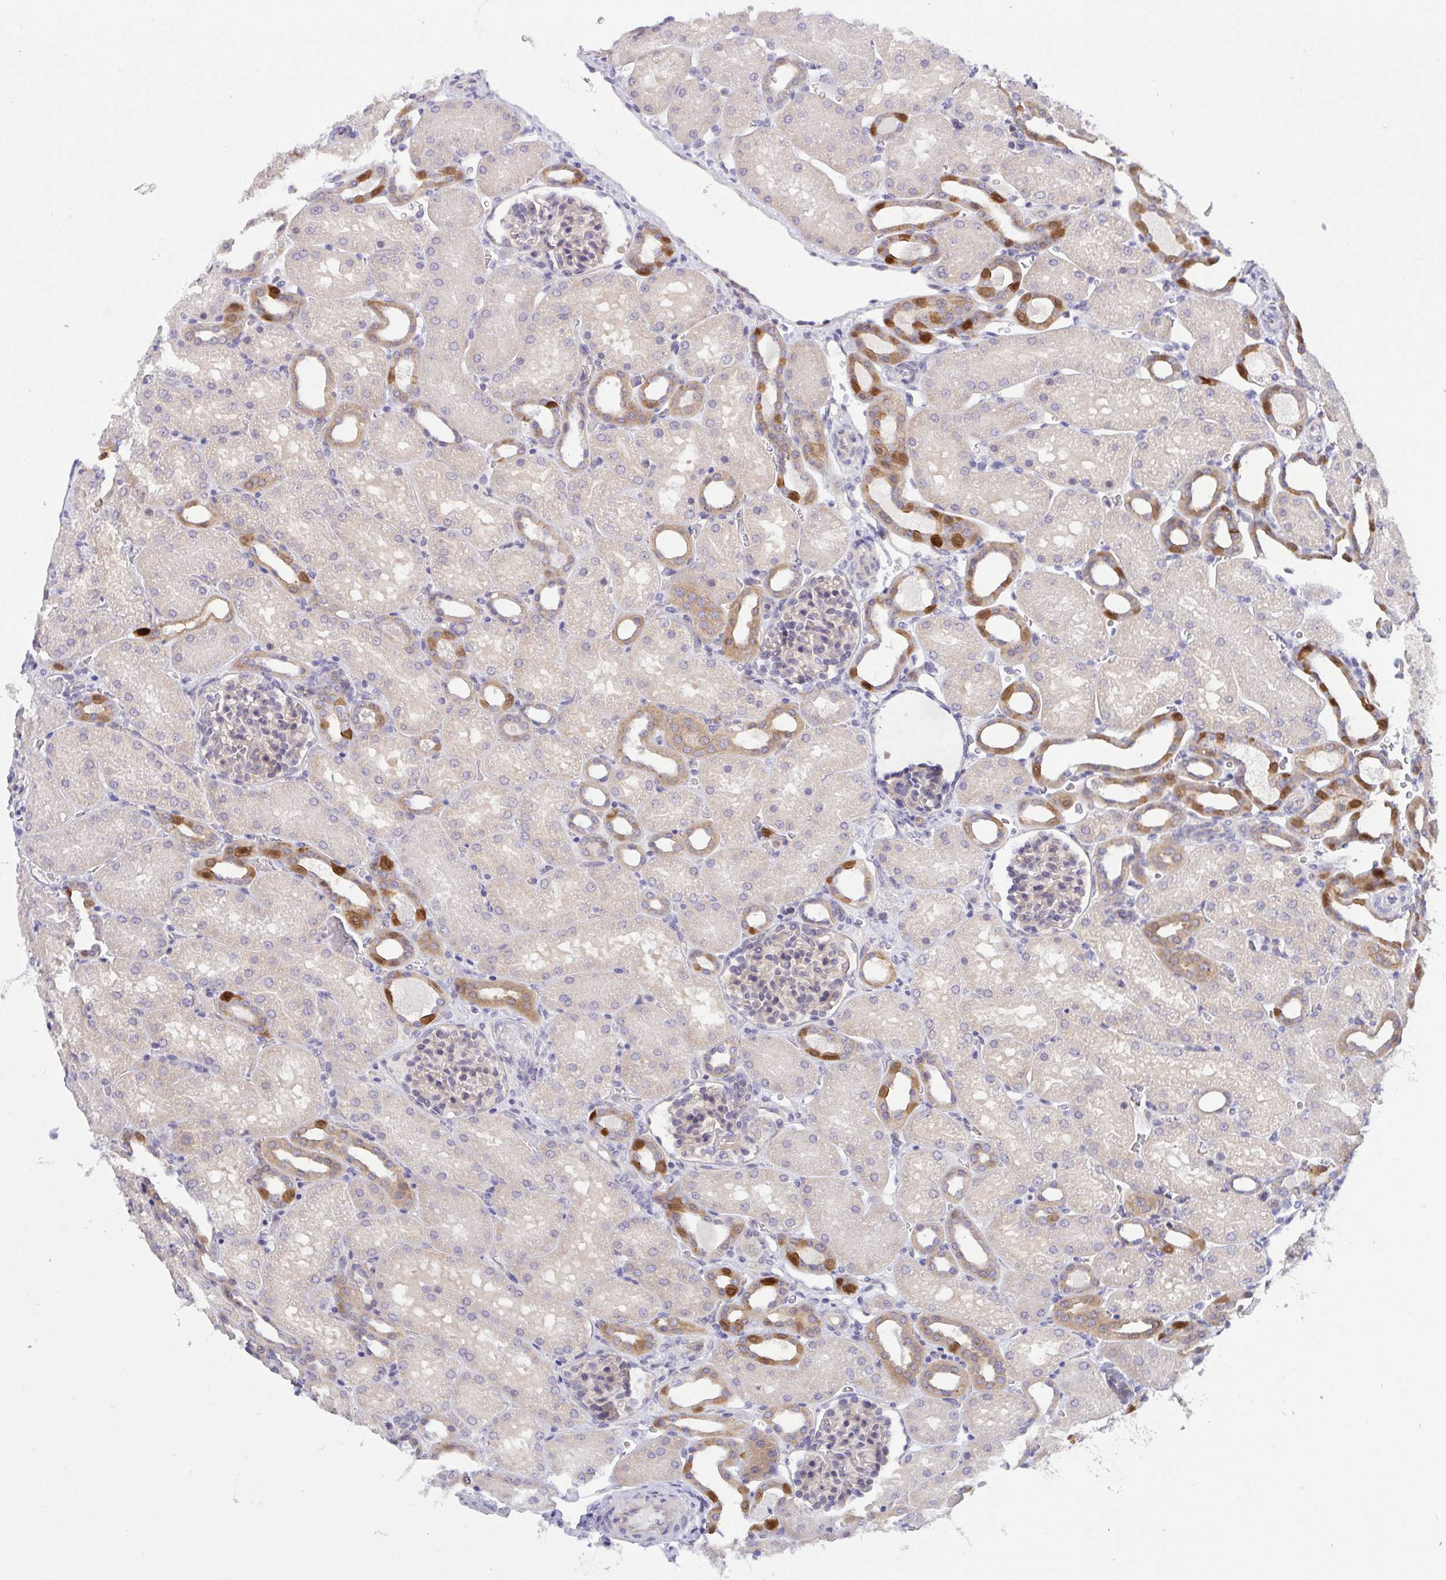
{"staining": {"intensity": "negative", "quantity": "none", "location": "none"}, "tissue": "kidney", "cell_type": "Cells in glomeruli", "image_type": "normal", "snomed": [{"axis": "morphology", "description": "Normal tissue, NOS"}, {"axis": "topography", "description": "Kidney"}], "caption": "DAB immunohistochemical staining of benign kidney reveals no significant staining in cells in glomeruli. Brightfield microscopy of immunohistochemistry stained with DAB (brown) and hematoxylin (blue), captured at high magnification.", "gene": "HOXD12", "patient": {"sex": "male", "age": 2}}